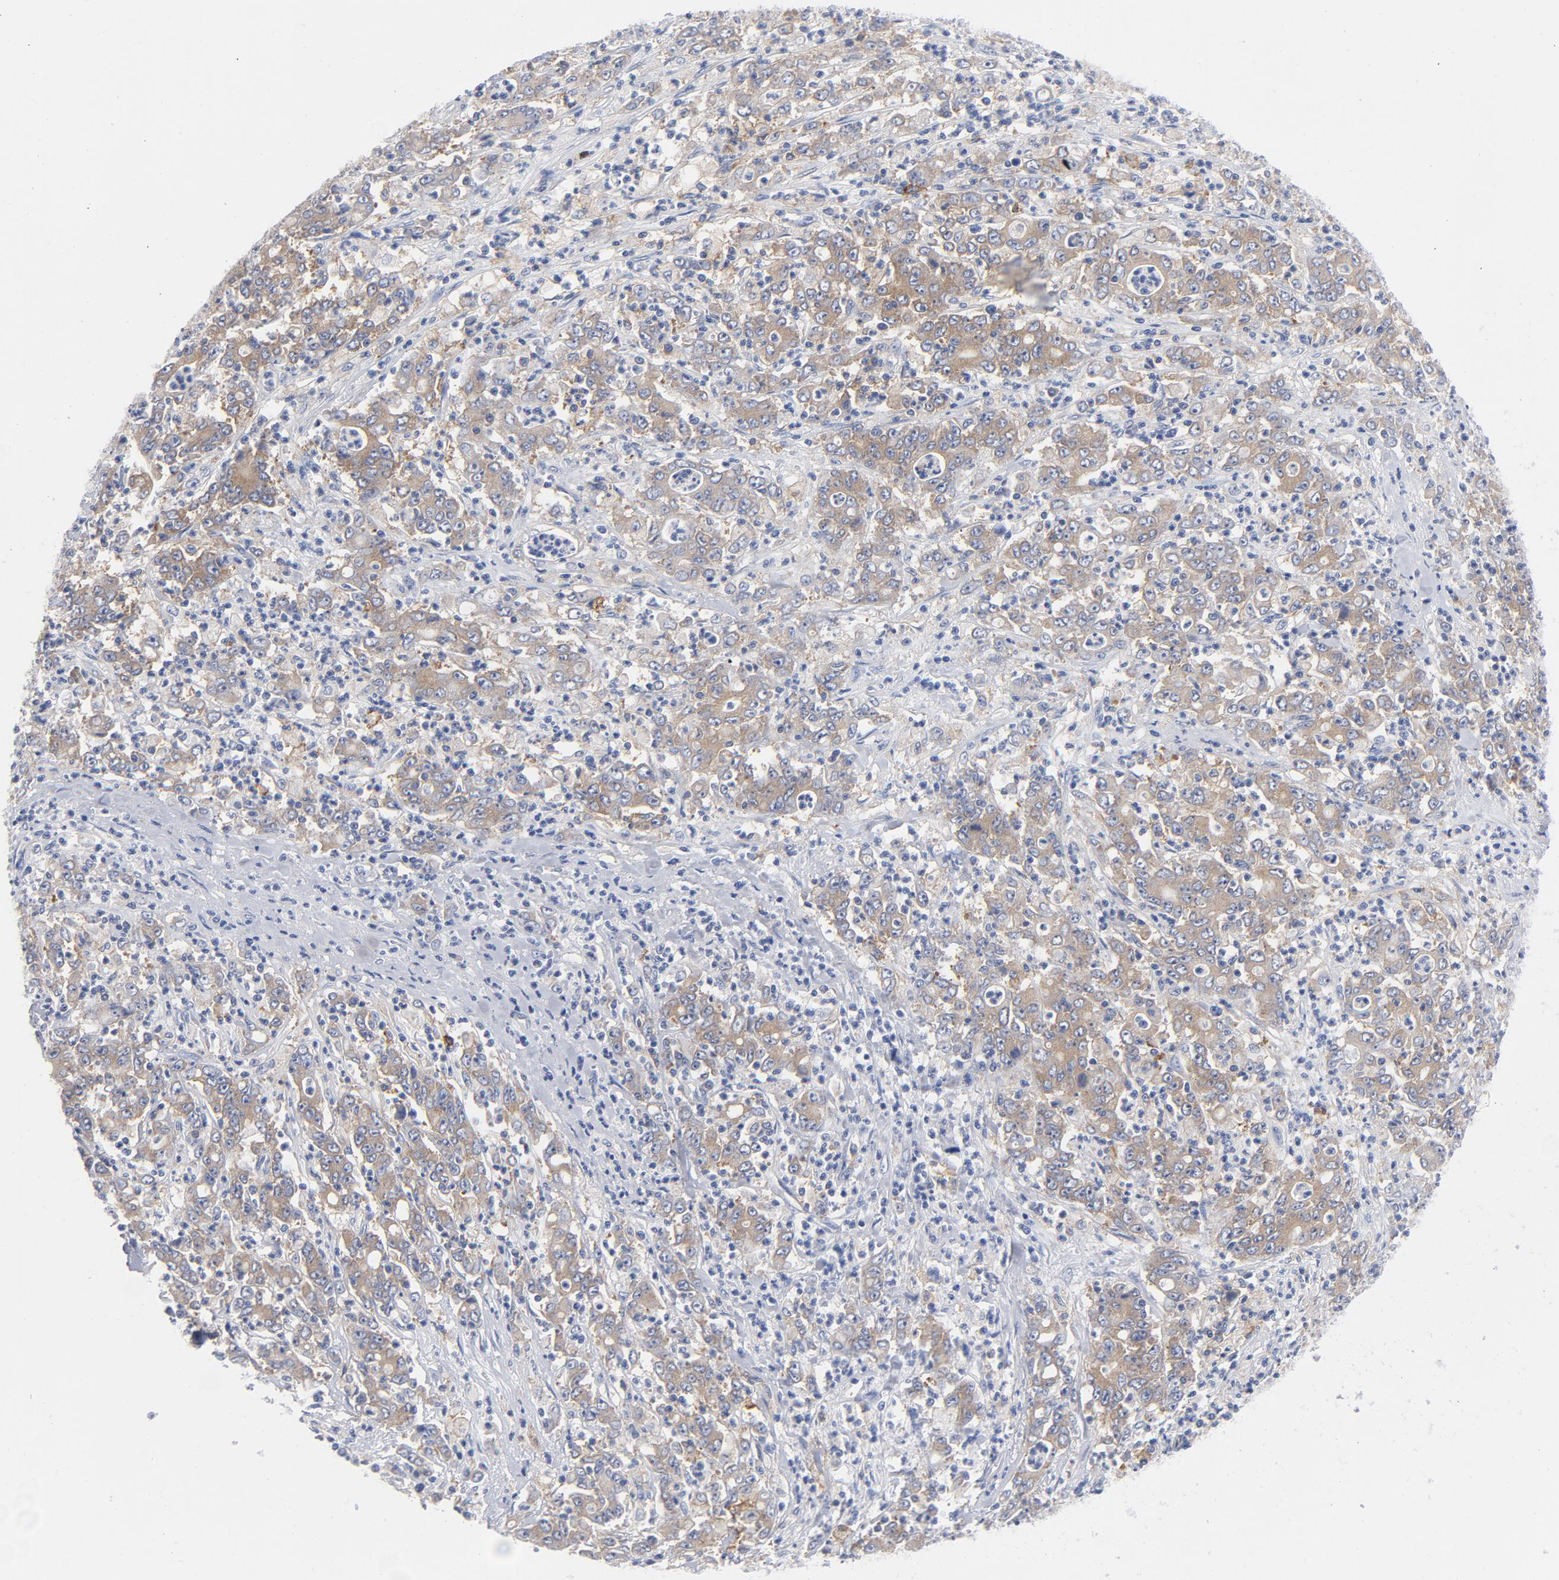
{"staining": {"intensity": "moderate", "quantity": ">75%", "location": "cytoplasmic/membranous"}, "tissue": "stomach cancer", "cell_type": "Tumor cells", "image_type": "cancer", "snomed": [{"axis": "morphology", "description": "Adenocarcinoma, NOS"}, {"axis": "topography", "description": "Stomach, lower"}], "caption": "IHC image of neoplastic tissue: human adenocarcinoma (stomach) stained using IHC displays medium levels of moderate protein expression localized specifically in the cytoplasmic/membranous of tumor cells, appearing as a cytoplasmic/membranous brown color.", "gene": "CD86", "patient": {"sex": "female", "age": 71}}